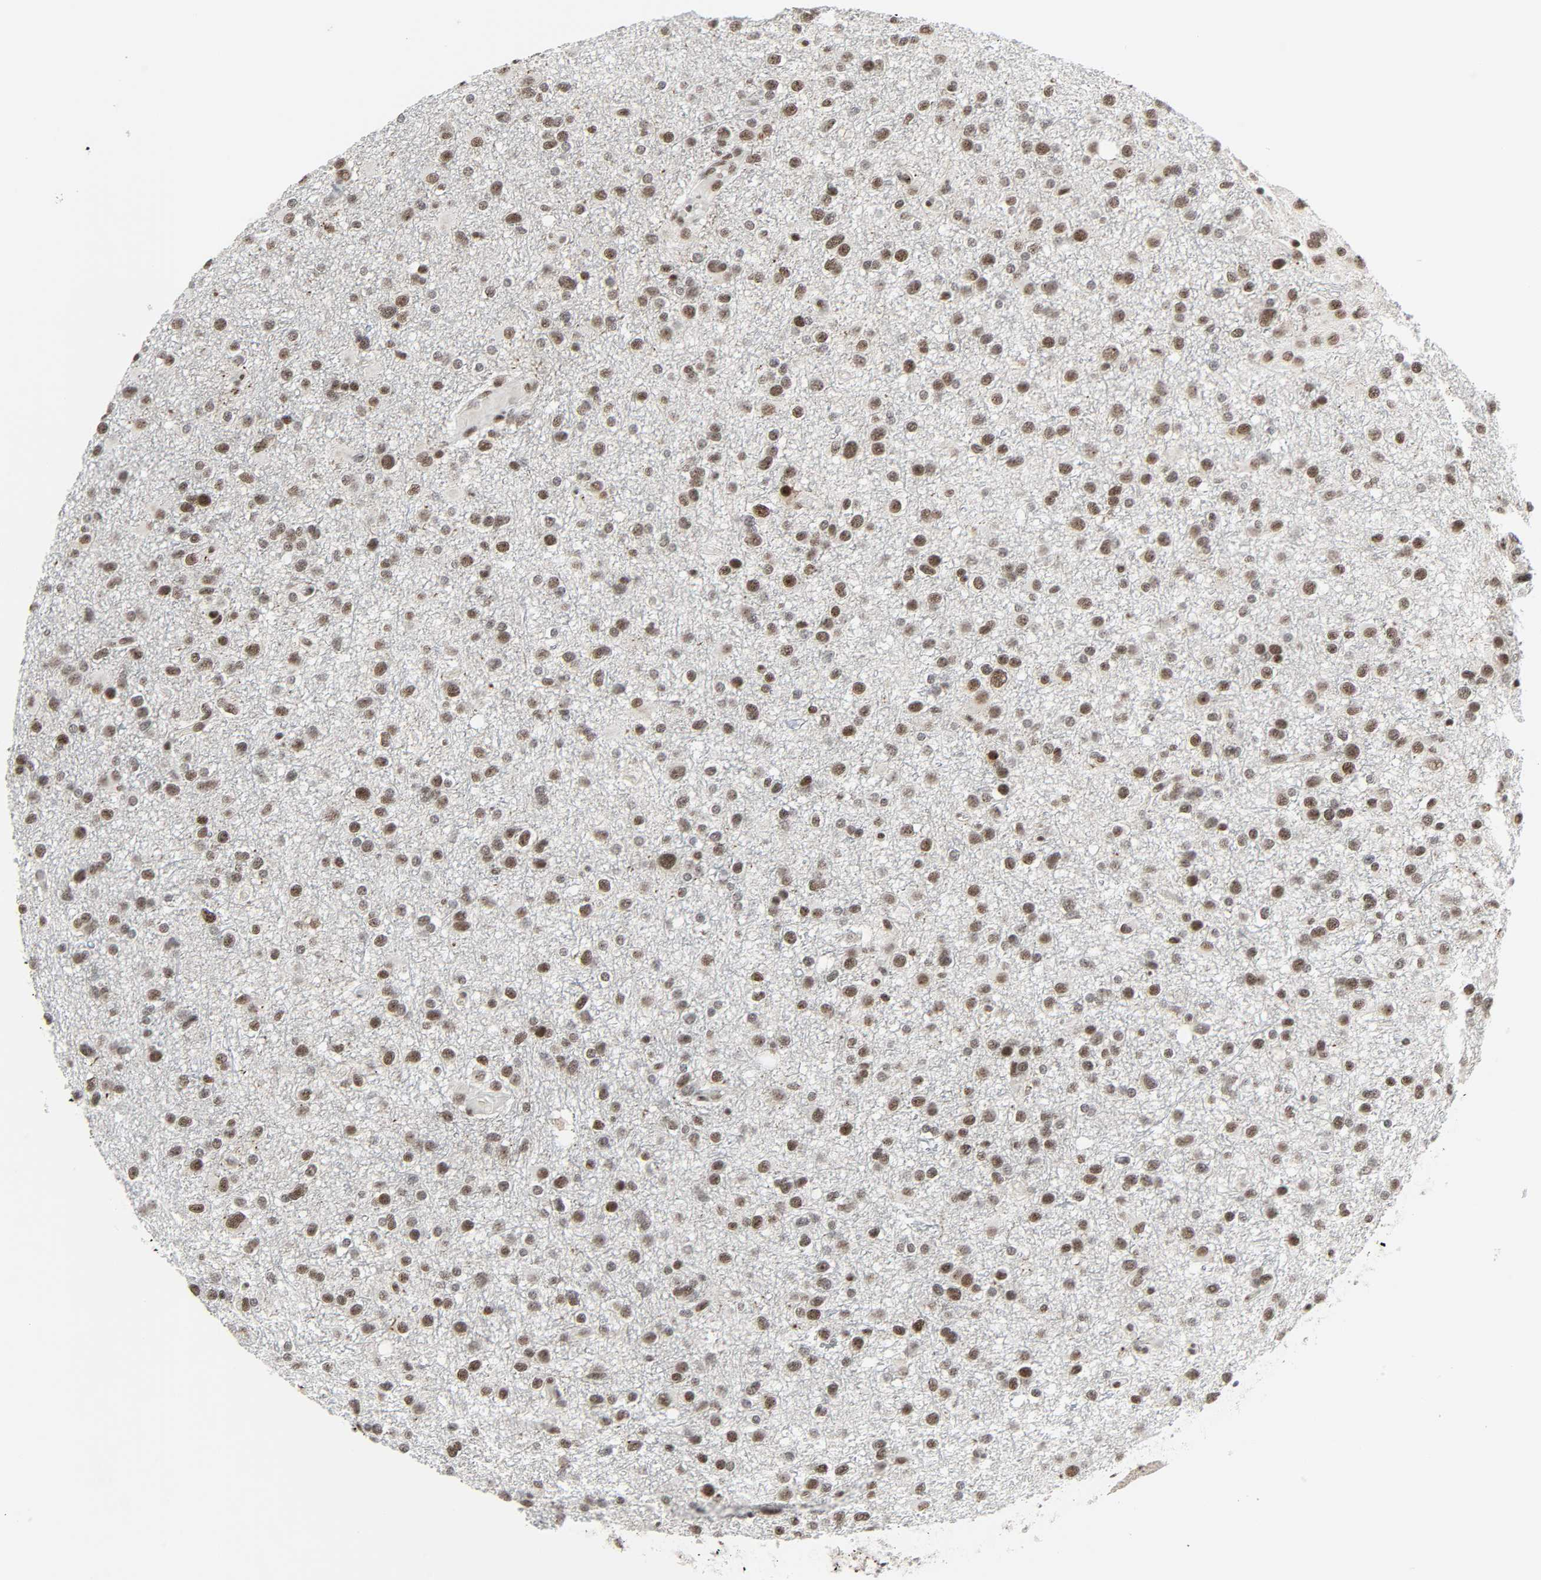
{"staining": {"intensity": "moderate", "quantity": ">75%", "location": "nuclear"}, "tissue": "glioma", "cell_type": "Tumor cells", "image_type": "cancer", "snomed": [{"axis": "morphology", "description": "Glioma, malignant, Low grade"}, {"axis": "topography", "description": "Brain"}], "caption": "Tumor cells reveal moderate nuclear expression in approximately >75% of cells in malignant low-grade glioma.", "gene": "CDK7", "patient": {"sex": "male", "age": 42}}